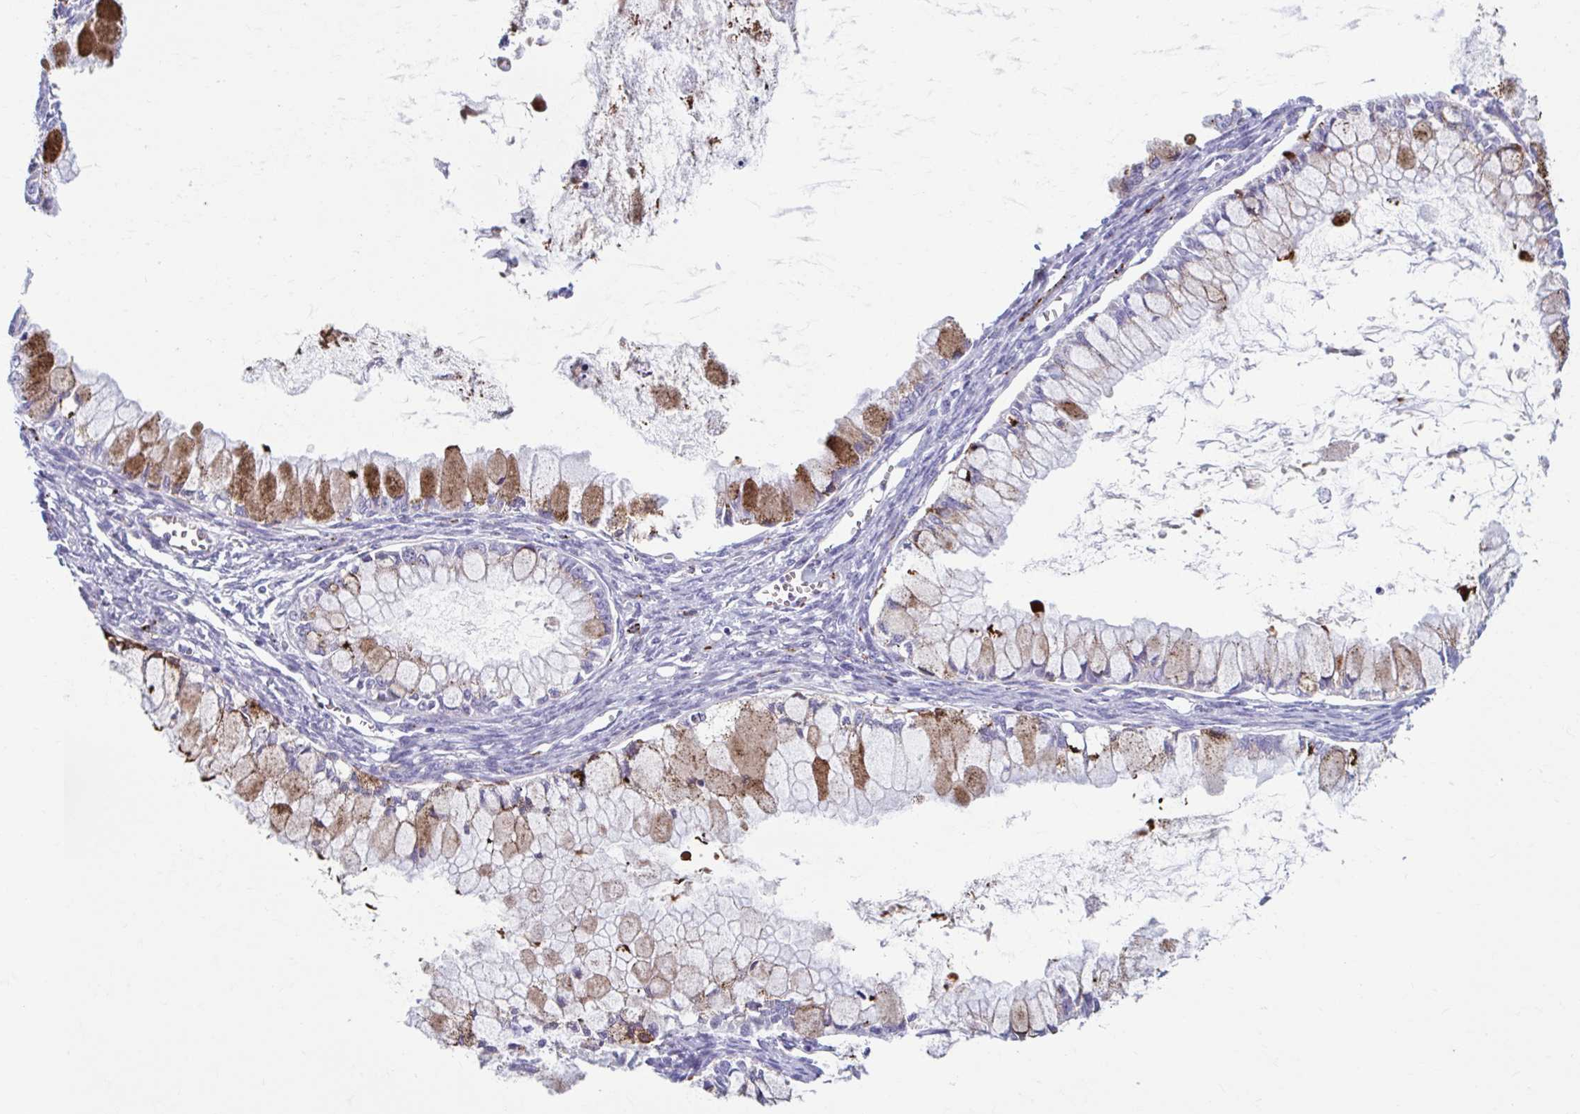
{"staining": {"intensity": "moderate", "quantity": "25%-75%", "location": "cytoplasmic/membranous"}, "tissue": "ovarian cancer", "cell_type": "Tumor cells", "image_type": "cancer", "snomed": [{"axis": "morphology", "description": "Cystadenocarcinoma, mucinous, NOS"}, {"axis": "topography", "description": "Ovary"}], "caption": "About 25%-75% of tumor cells in ovarian mucinous cystadenocarcinoma display moderate cytoplasmic/membranous protein expression as visualized by brown immunohistochemical staining.", "gene": "C12orf71", "patient": {"sex": "female", "age": 34}}